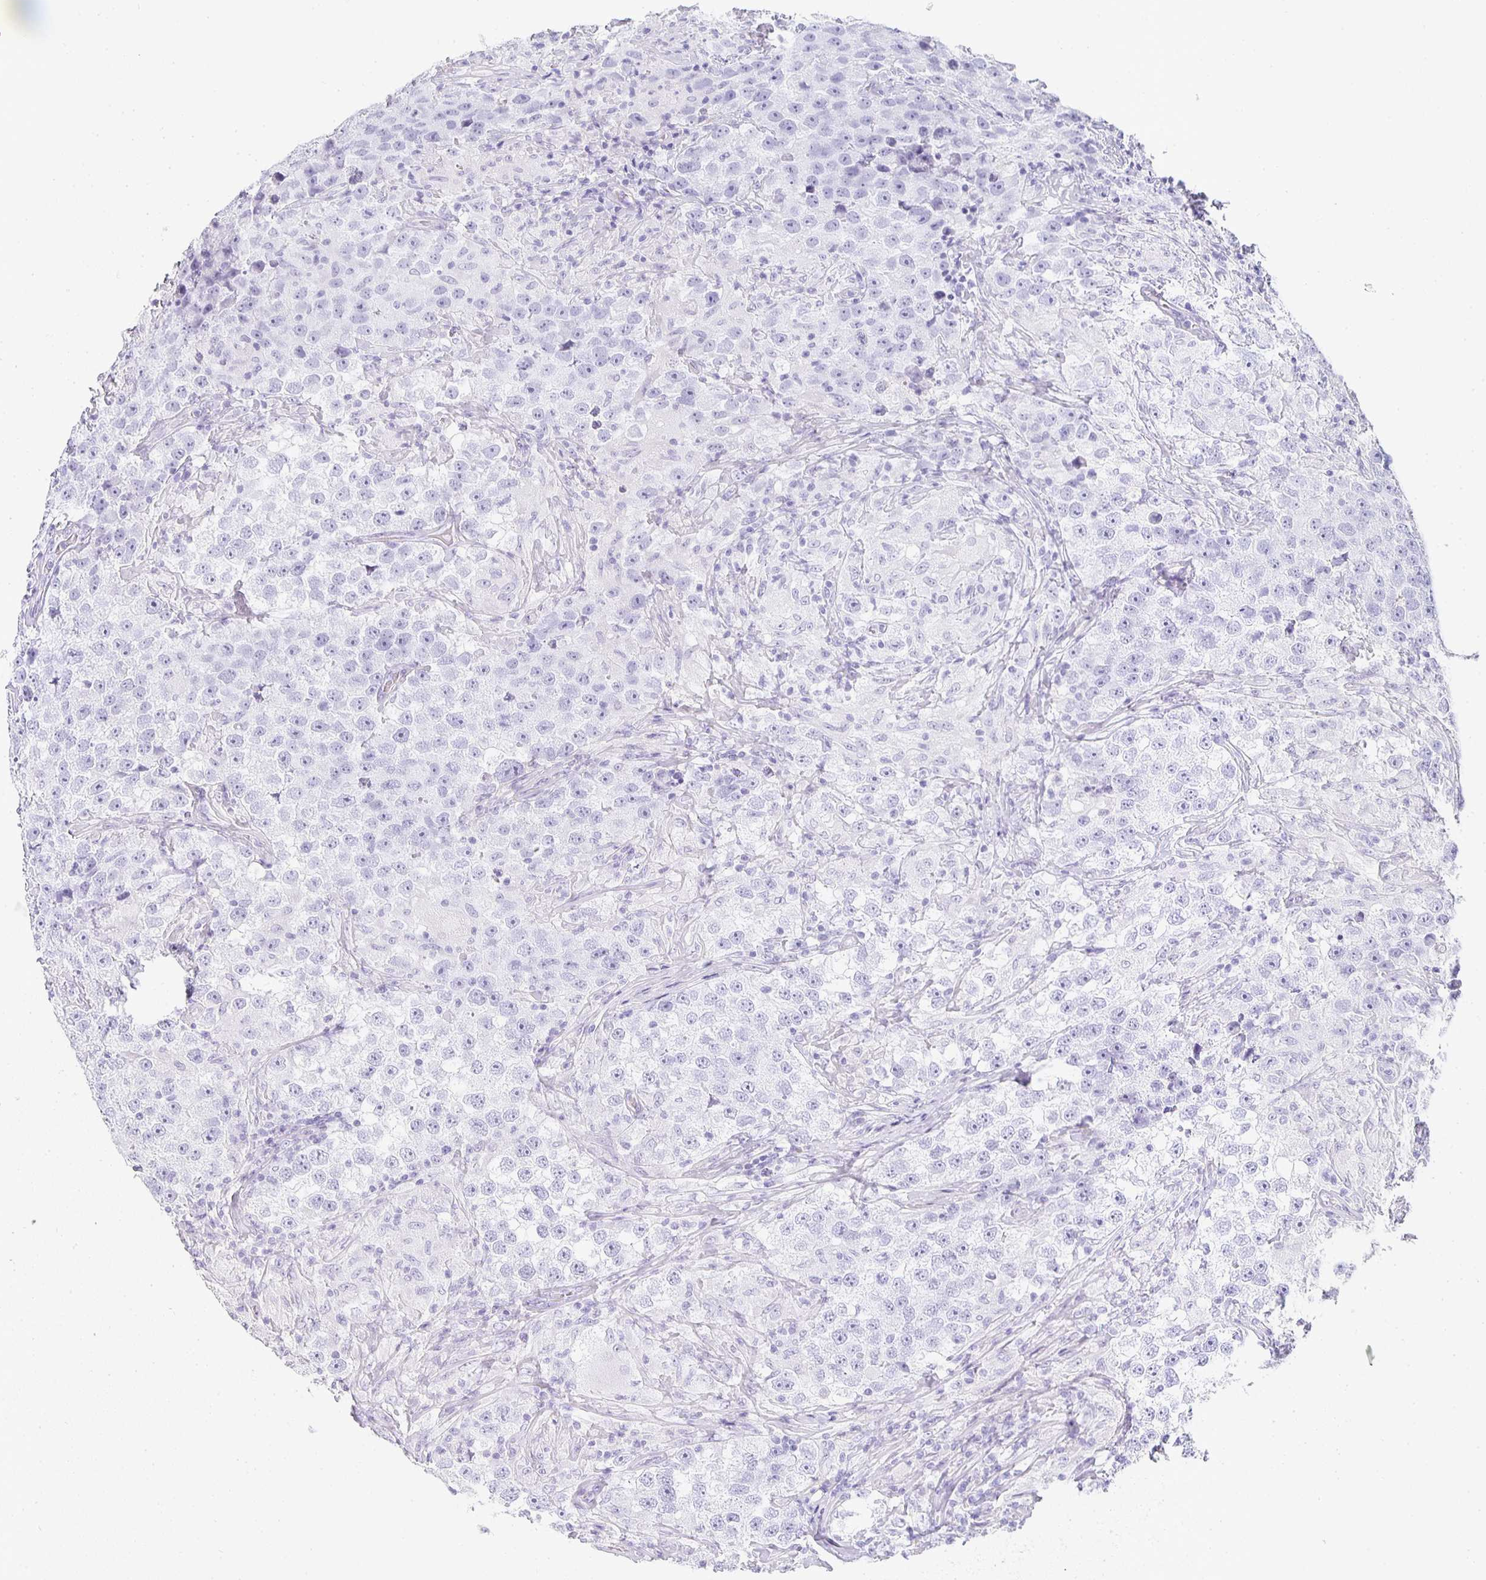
{"staining": {"intensity": "negative", "quantity": "none", "location": "none"}, "tissue": "testis cancer", "cell_type": "Tumor cells", "image_type": "cancer", "snomed": [{"axis": "morphology", "description": "Seminoma, NOS"}, {"axis": "topography", "description": "Testis"}], "caption": "Testis cancer was stained to show a protein in brown. There is no significant staining in tumor cells.", "gene": "TPSD1", "patient": {"sex": "male", "age": 46}}